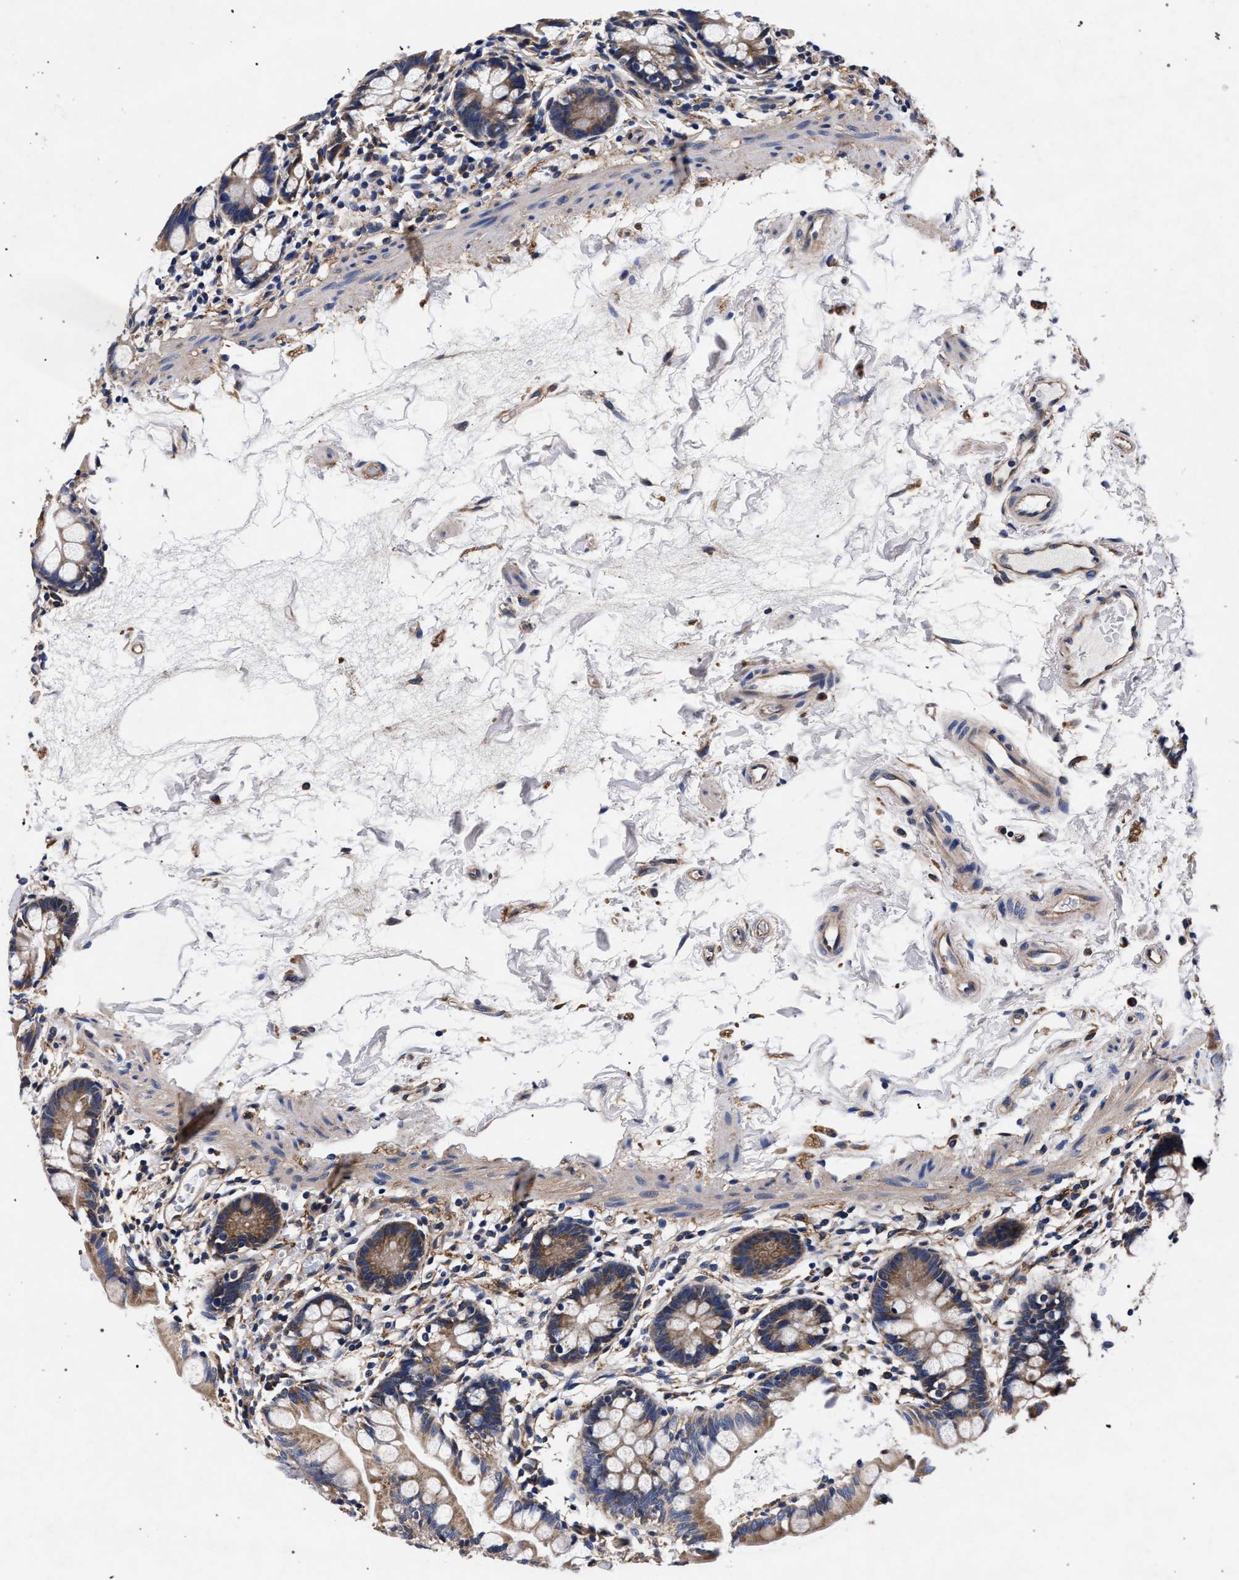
{"staining": {"intensity": "moderate", "quantity": ">75%", "location": "cytoplasmic/membranous"}, "tissue": "small intestine", "cell_type": "Glandular cells", "image_type": "normal", "snomed": [{"axis": "morphology", "description": "Normal tissue, NOS"}, {"axis": "topography", "description": "Small intestine"}], "caption": "This micrograph displays normal small intestine stained with IHC to label a protein in brown. The cytoplasmic/membranous of glandular cells show moderate positivity for the protein. Nuclei are counter-stained blue.", "gene": "CFAP95", "patient": {"sex": "female", "age": 84}}